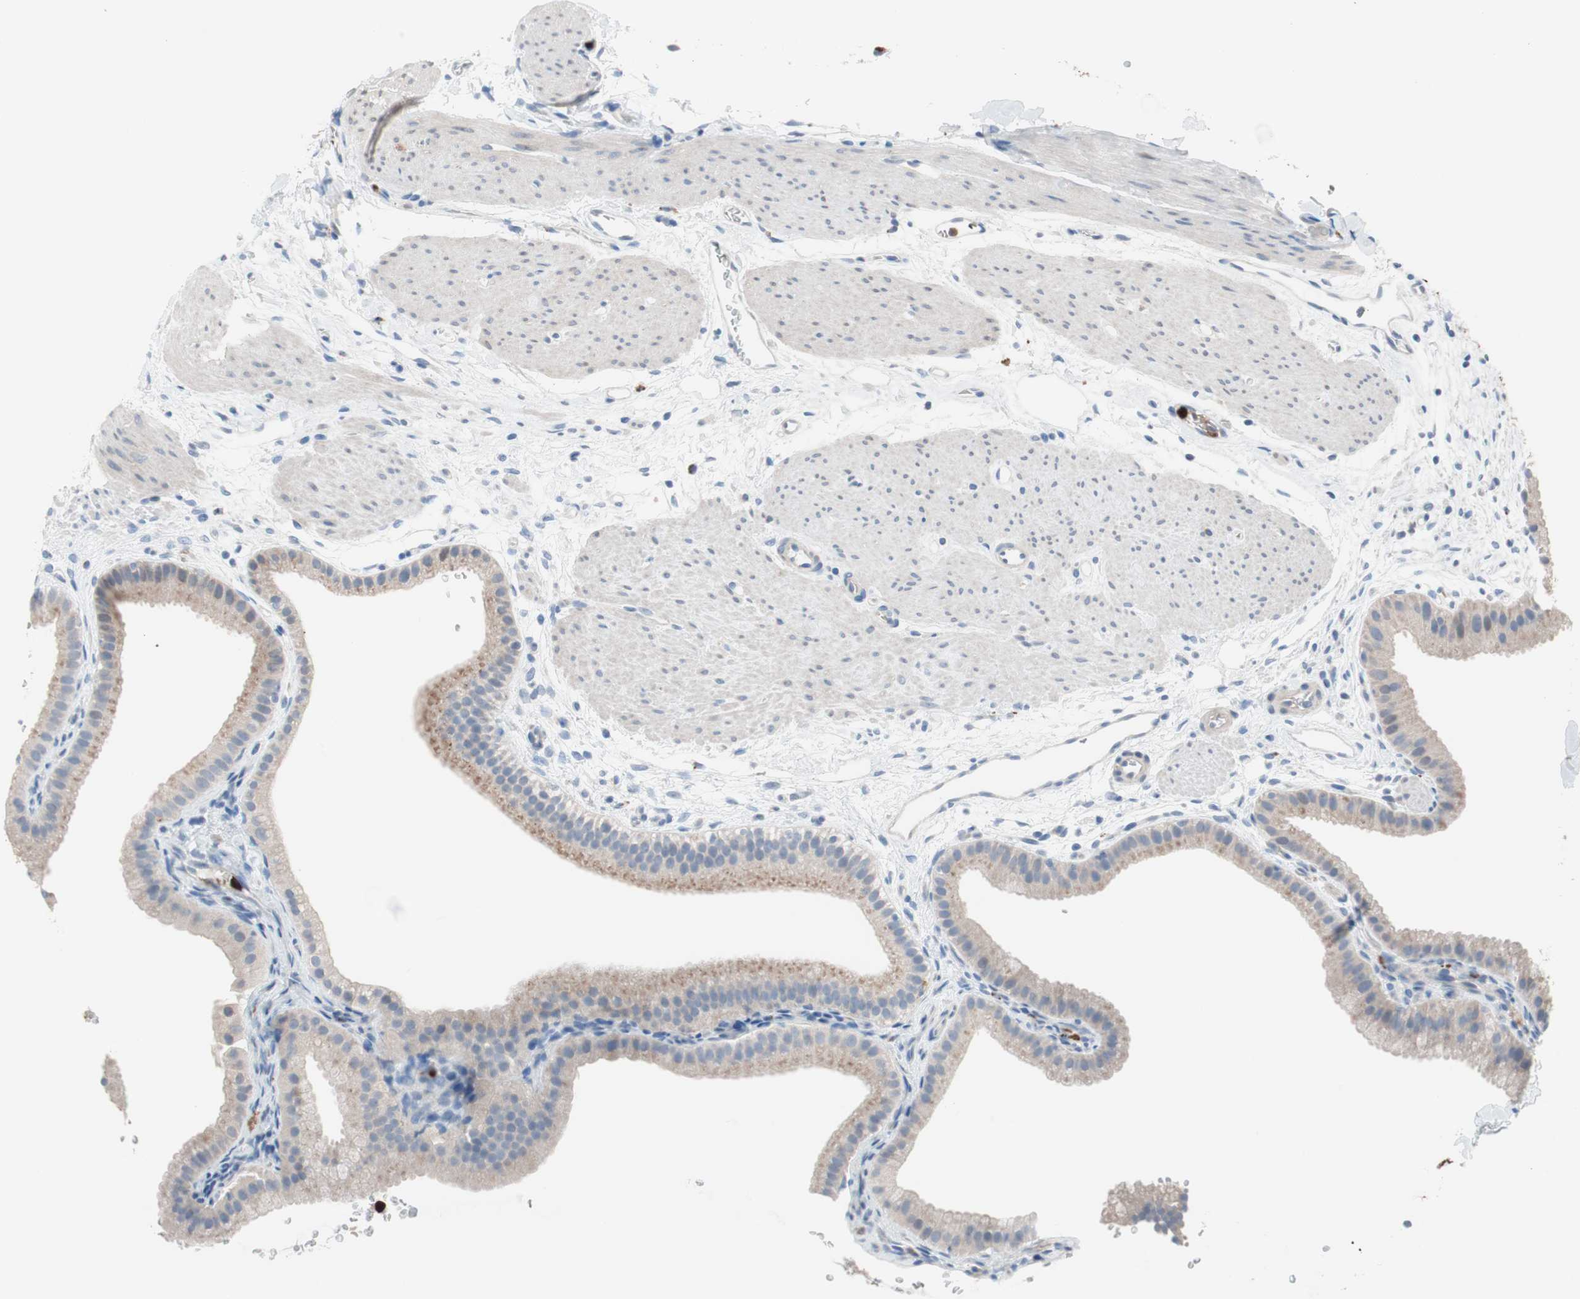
{"staining": {"intensity": "weak", "quantity": ">75%", "location": "cytoplasmic/membranous"}, "tissue": "gallbladder", "cell_type": "Glandular cells", "image_type": "normal", "snomed": [{"axis": "morphology", "description": "Normal tissue, NOS"}, {"axis": "topography", "description": "Gallbladder"}], "caption": "IHC (DAB) staining of normal gallbladder demonstrates weak cytoplasmic/membranous protein staining in about >75% of glandular cells. IHC stains the protein of interest in brown and the nuclei are stained blue.", "gene": "CLEC4D", "patient": {"sex": "female", "age": 64}}